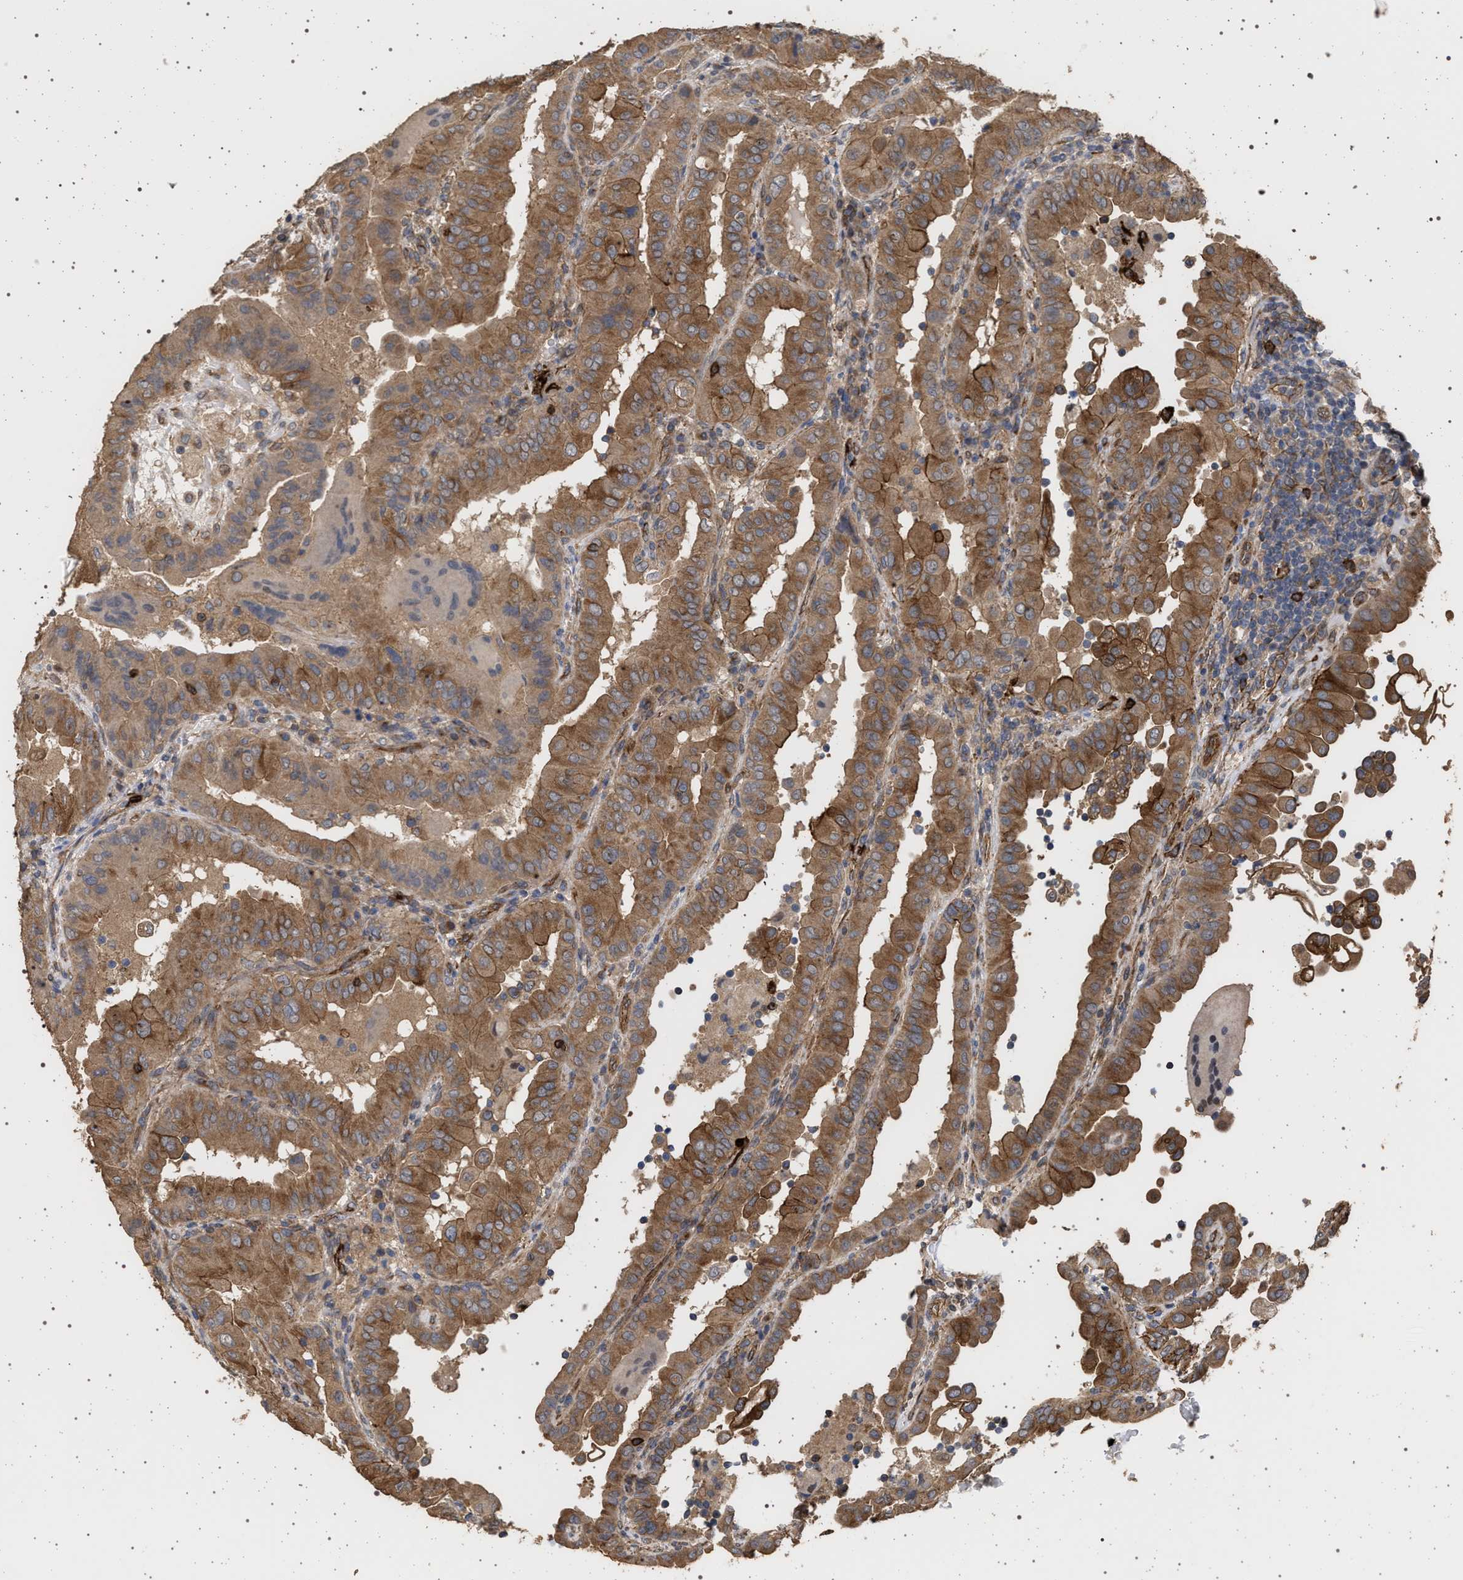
{"staining": {"intensity": "moderate", "quantity": ">75%", "location": "cytoplasmic/membranous"}, "tissue": "thyroid cancer", "cell_type": "Tumor cells", "image_type": "cancer", "snomed": [{"axis": "morphology", "description": "Papillary adenocarcinoma, NOS"}, {"axis": "topography", "description": "Thyroid gland"}], "caption": "Thyroid cancer (papillary adenocarcinoma) tissue shows moderate cytoplasmic/membranous positivity in about >75% of tumor cells", "gene": "IFT20", "patient": {"sex": "male", "age": 33}}